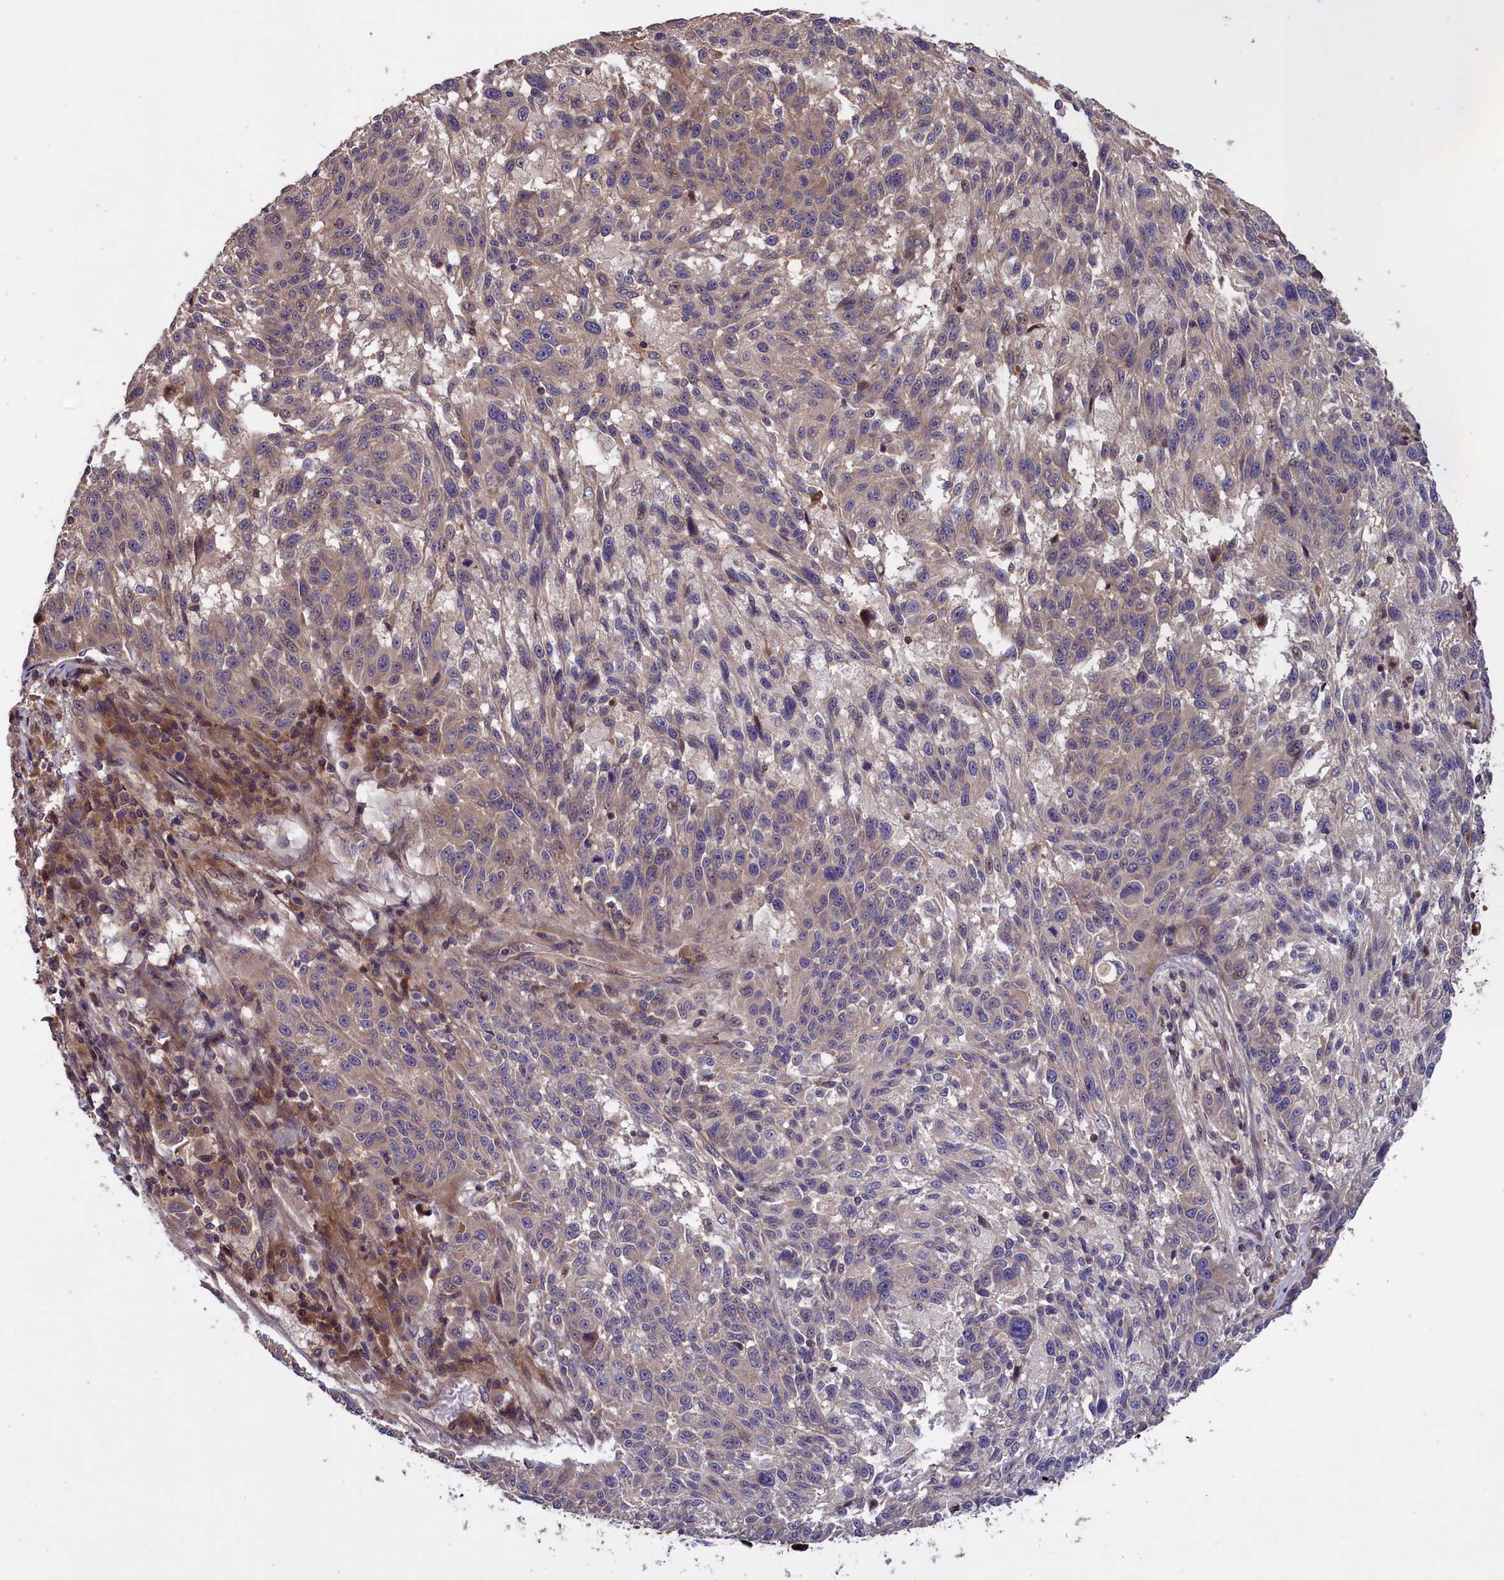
{"staining": {"intensity": "weak", "quantity": "25%-75%", "location": "cytoplasmic/membranous"}, "tissue": "melanoma", "cell_type": "Tumor cells", "image_type": "cancer", "snomed": [{"axis": "morphology", "description": "Malignant melanoma, NOS"}, {"axis": "topography", "description": "Skin"}], "caption": "This histopathology image displays immunohistochemistry staining of human malignant melanoma, with low weak cytoplasmic/membranous staining in about 25%-75% of tumor cells.", "gene": "DENND1B", "patient": {"sex": "male", "age": 53}}